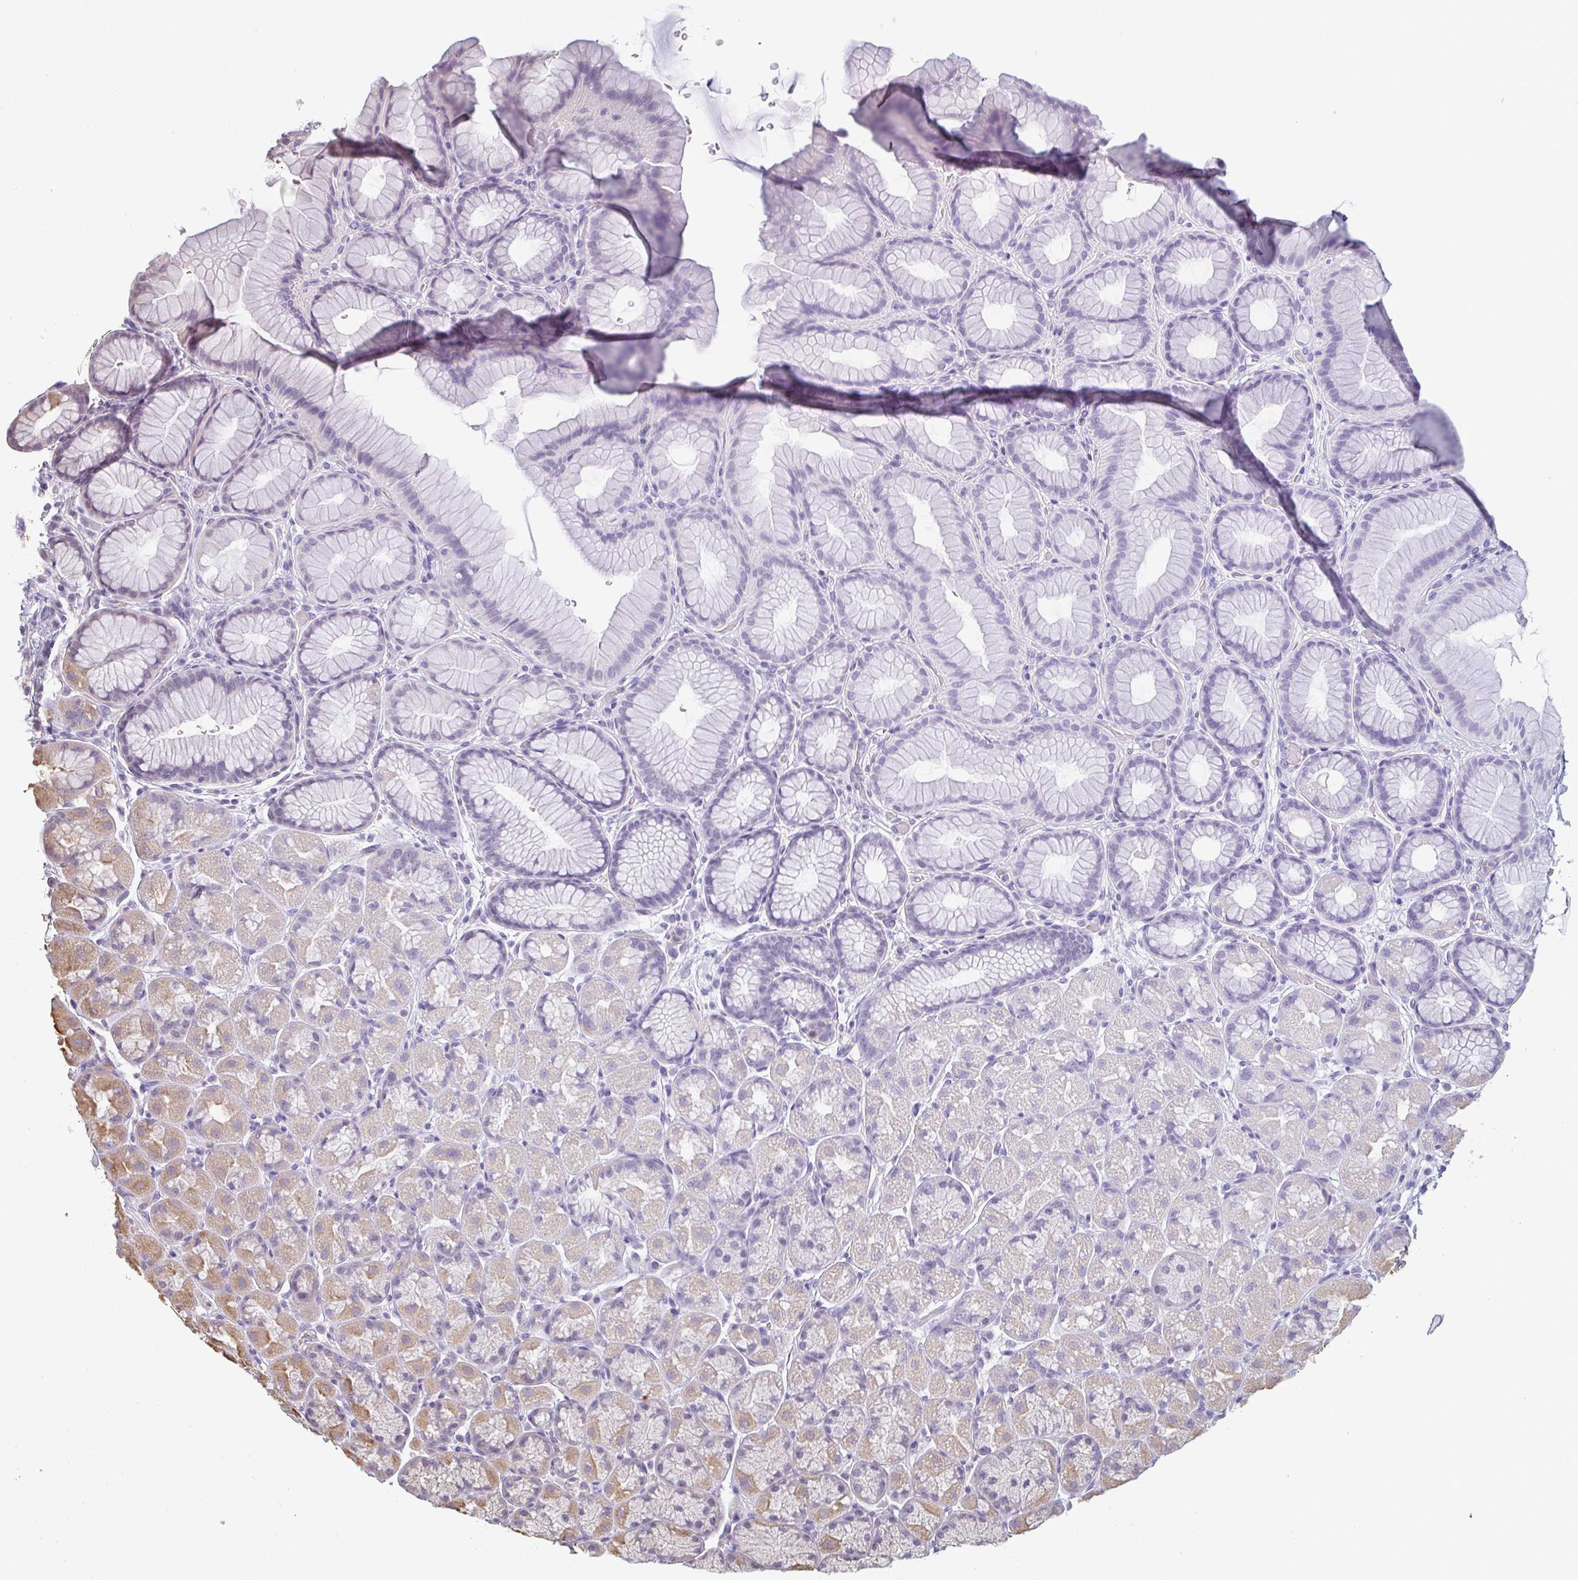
{"staining": {"intensity": "weak", "quantity": "<25%", "location": "cytoplasmic/membranous"}, "tissue": "stomach", "cell_type": "Glandular cells", "image_type": "normal", "snomed": [{"axis": "morphology", "description": "Normal tissue, NOS"}, {"axis": "topography", "description": "Stomach, lower"}], "caption": "An immunohistochemistry (IHC) photomicrograph of normal stomach is shown. There is no staining in glandular cells of stomach.", "gene": "CXCR1", "patient": {"sex": "male", "age": 67}}